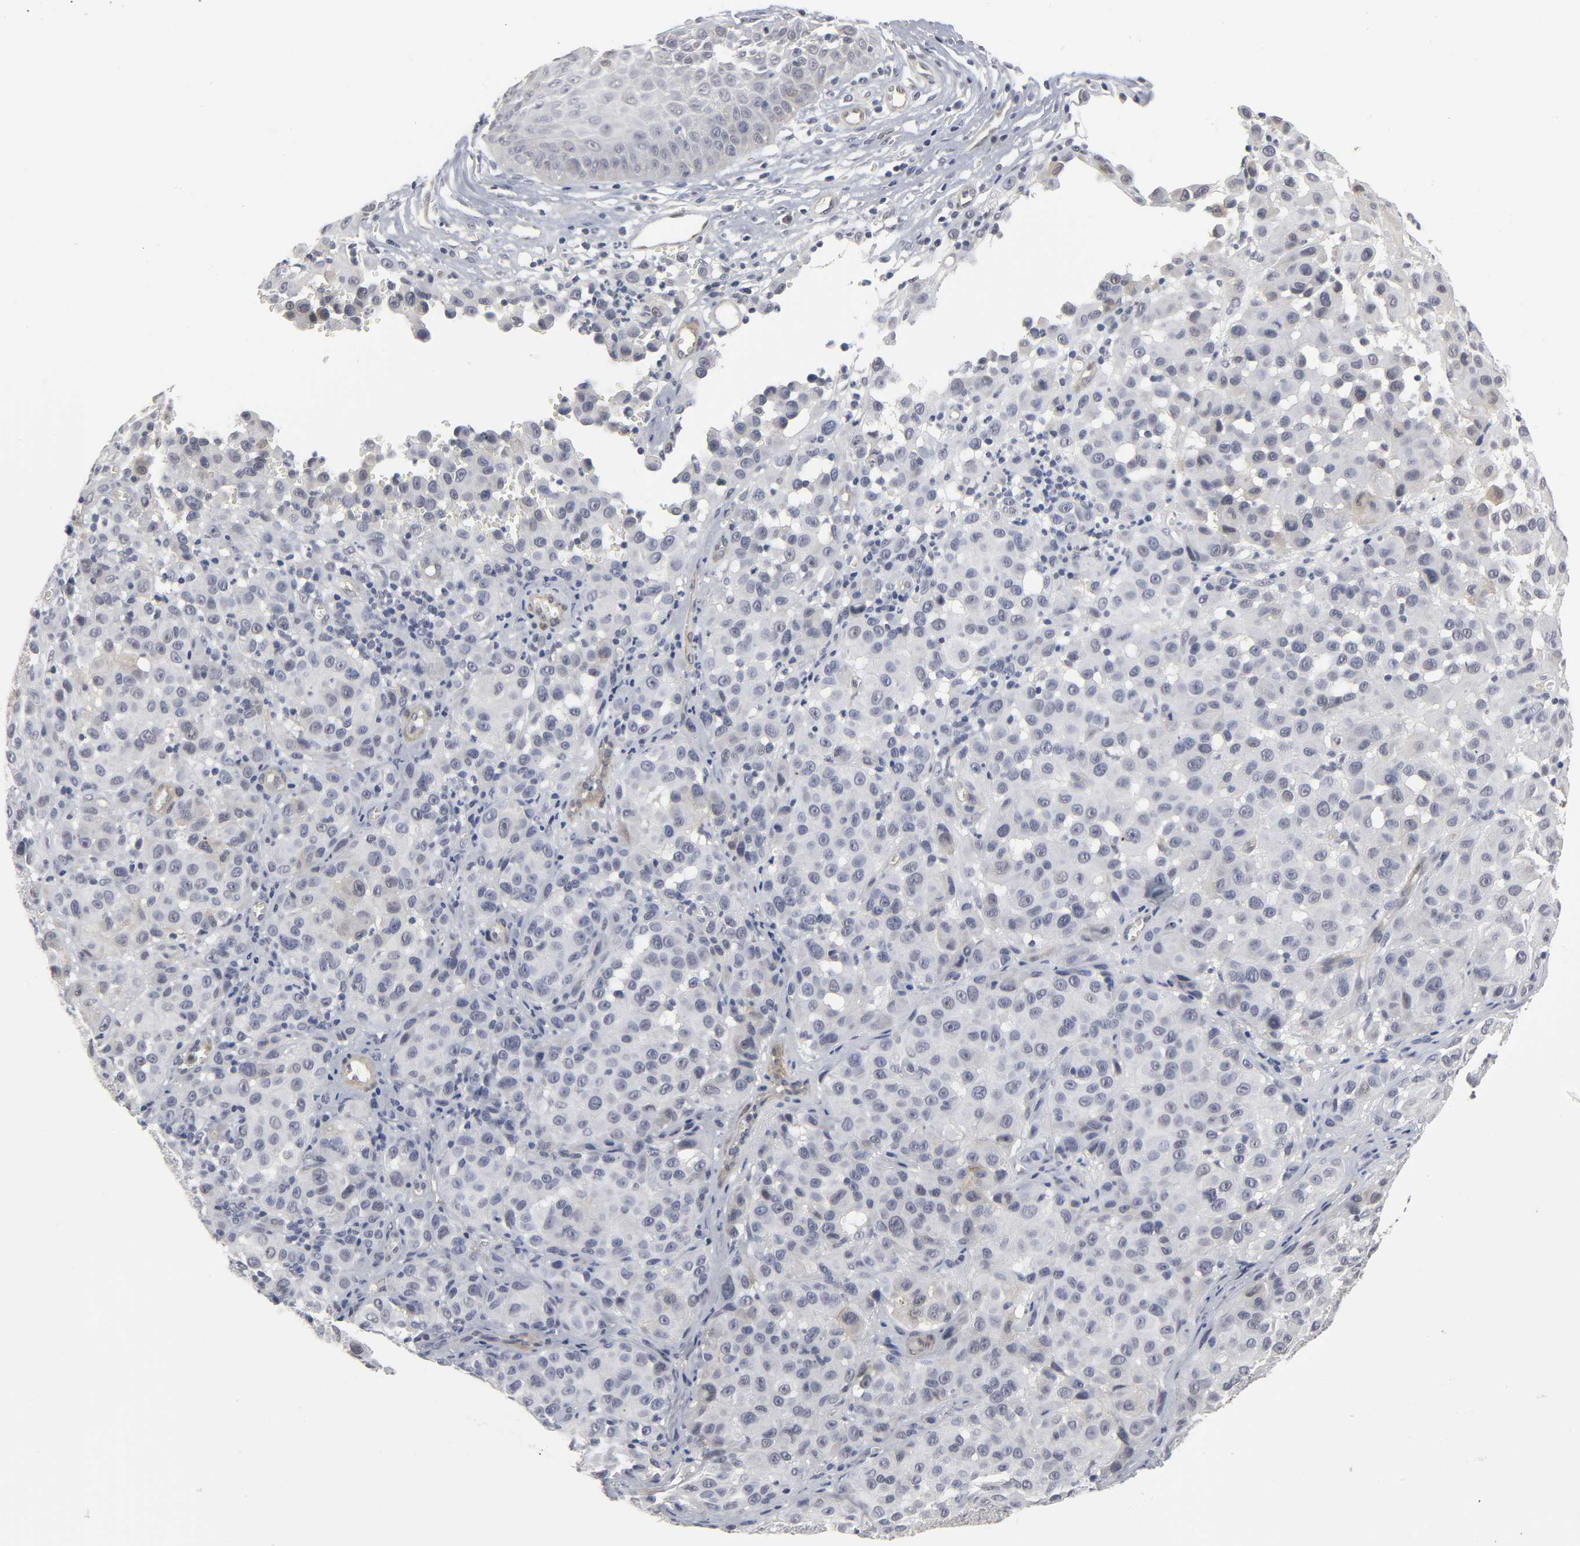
{"staining": {"intensity": "weak", "quantity": "<25%", "location": "cytoplasmic/membranous"}, "tissue": "melanoma", "cell_type": "Tumor cells", "image_type": "cancer", "snomed": [{"axis": "morphology", "description": "Malignant melanoma, NOS"}, {"axis": "topography", "description": "Skin"}], "caption": "Image shows no significant protein positivity in tumor cells of melanoma.", "gene": "PDLIM3", "patient": {"sex": "female", "age": 21}}